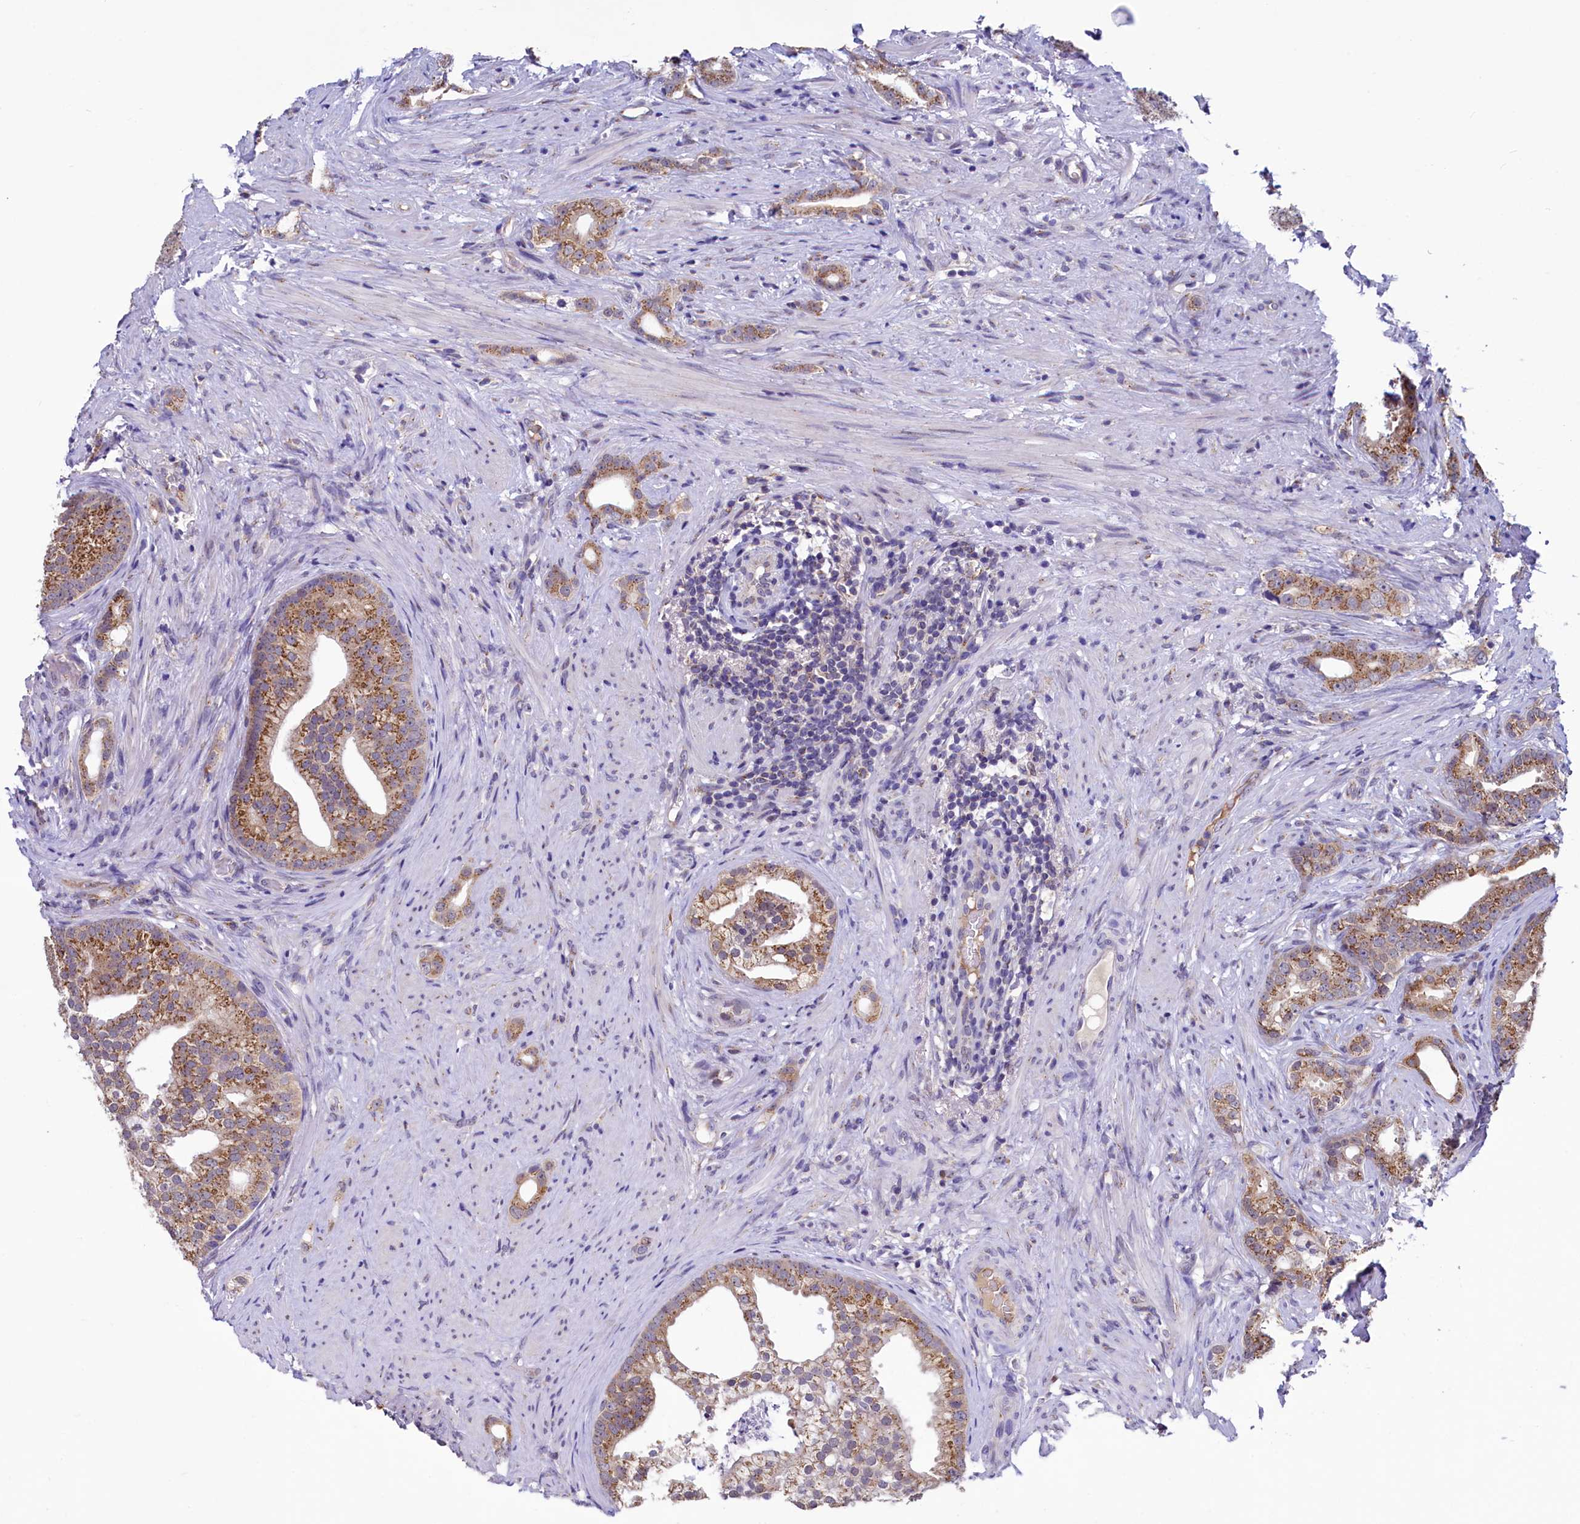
{"staining": {"intensity": "moderate", "quantity": ">75%", "location": "cytoplasmic/membranous"}, "tissue": "prostate cancer", "cell_type": "Tumor cells", "image_type": "cancer", "snomed": [{"axis": "morphology", "description": "Adenocarcinoma, Low grade"}, {"axis": "topography", "description": "Prostate"}], "caption": "This image reveals immunohistochemistry (IHC) staining of human prostate cancer, with medium moderate cytoplasmic/membranous expression in about >75% of tumor cells.", "gene": "SEC24C", "patient": {"sex": "male", "age": 71}}